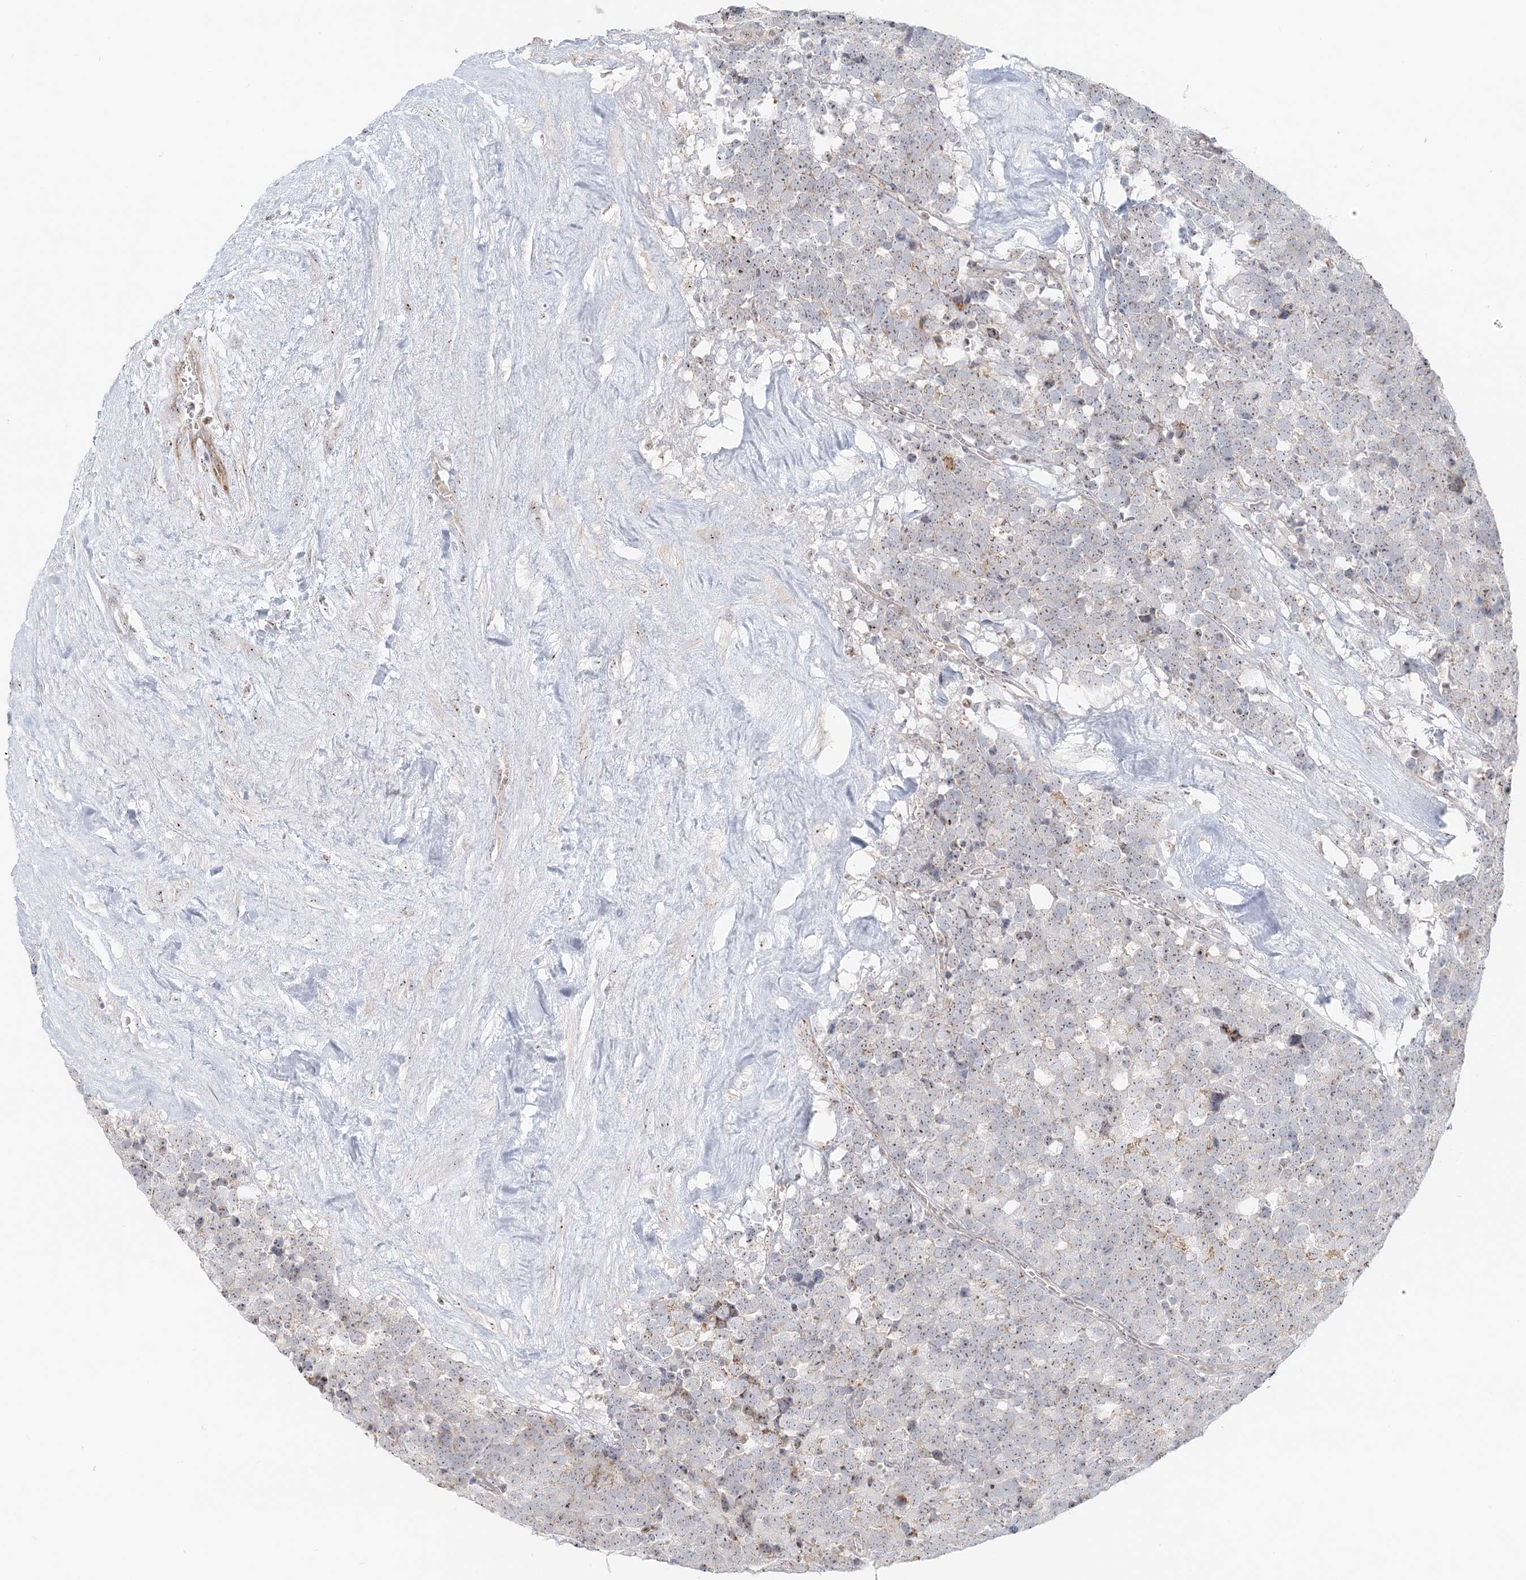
{"staining": {"intensity": "weak", "quantity": "25%-75%", "location": "nuclear"}, "tissue": "testis cancer", "cell_type": "Tumor cells", "image_type": "cancer", "snomed": [{"axis": "morphology", "description": "Seminoma, NOS"}, {"axis": "topography", "description": "Testis"}], "caption": "Testis cancer (seminoma) tissue shows weak nuclear expression in approximately 25%-75% of tumor cells", "gene": "UBE2F", "patient": {"sex": "male", "age": 71}}